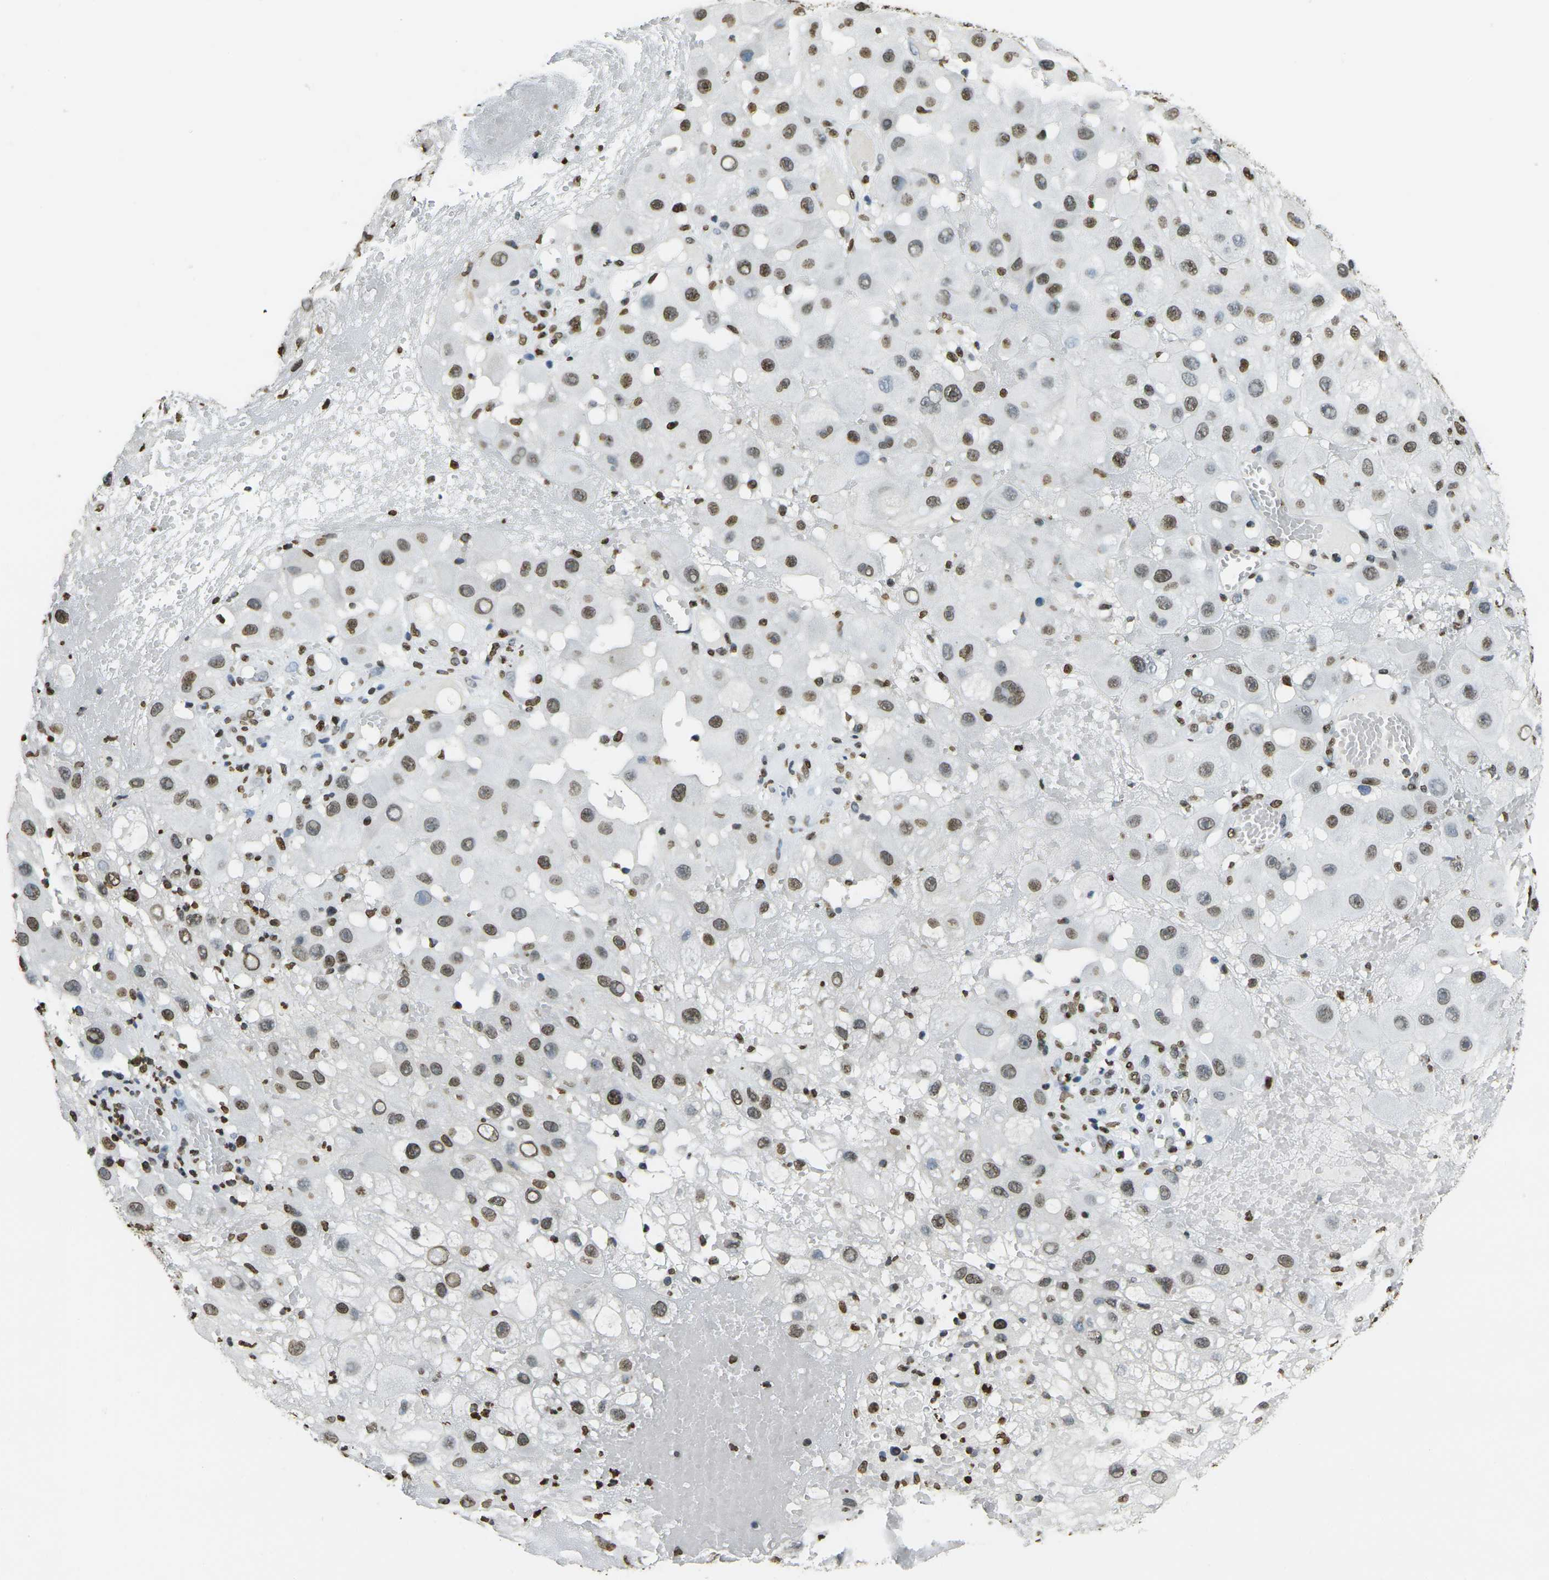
{"staining": {"intensity": "moderate", "quantity": ">75%", "location": "nuclear"}, "tissue": "melanoma", "cell_type": "Tumor cells", "image_type": "cancer", "snomed": [{"axis": "morphology", "description": "Malignant melanoma, NOS"}, {"axis": "topography", "description": "Skin"}], "caption": "About >75% of tumor cells in malignant melanoma exhibit moderate nuclear protein expression as visualized by brown immunohistochemical staining.", "gene": "DRAXIN", "patient": {"sex": "female", "age": 81}}